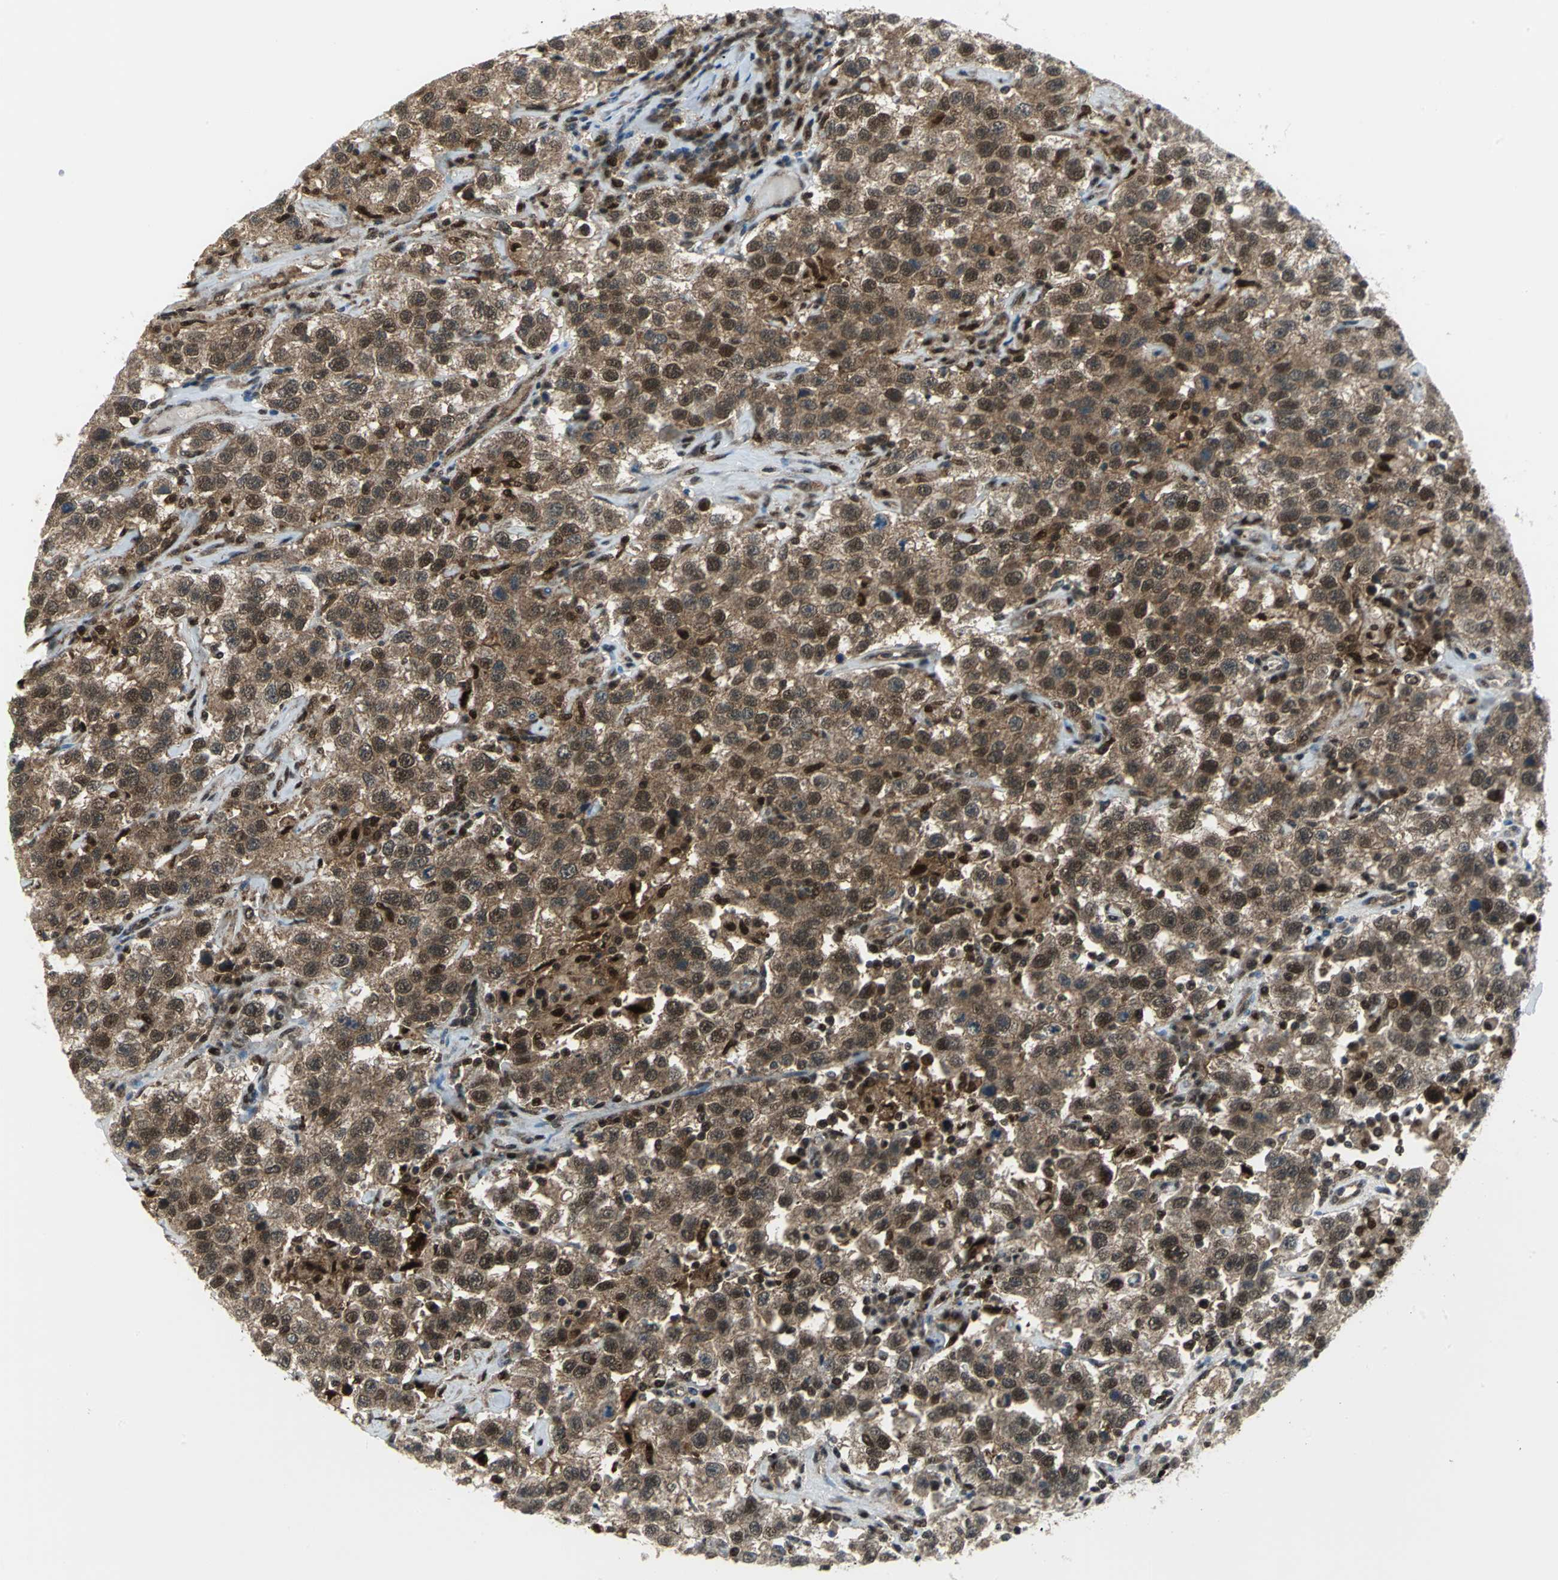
{"staining": {"intensity": "moderate", "quantity": "25%-75%", "location": "cytoplasmic/membranous,nuclear"}, "tissue": "testis cancer", "cell_type": "Tumor cells", "image_type": "cancer", "snomed": [{"axis": "morphology", "description": "Seminoma, NOS"}, {"axis": "topography", "description": "Testis"}], "caption": "Approximately 25%-75% of tumor cells in testis cancer (seminoma) exhibit moderate cytoplasmic/membranous and nuclear protein staining as visualized by brown immunohistochemical staining.", "gene": "PSMA4", "patient": {"sex": "male", "age": 41}}